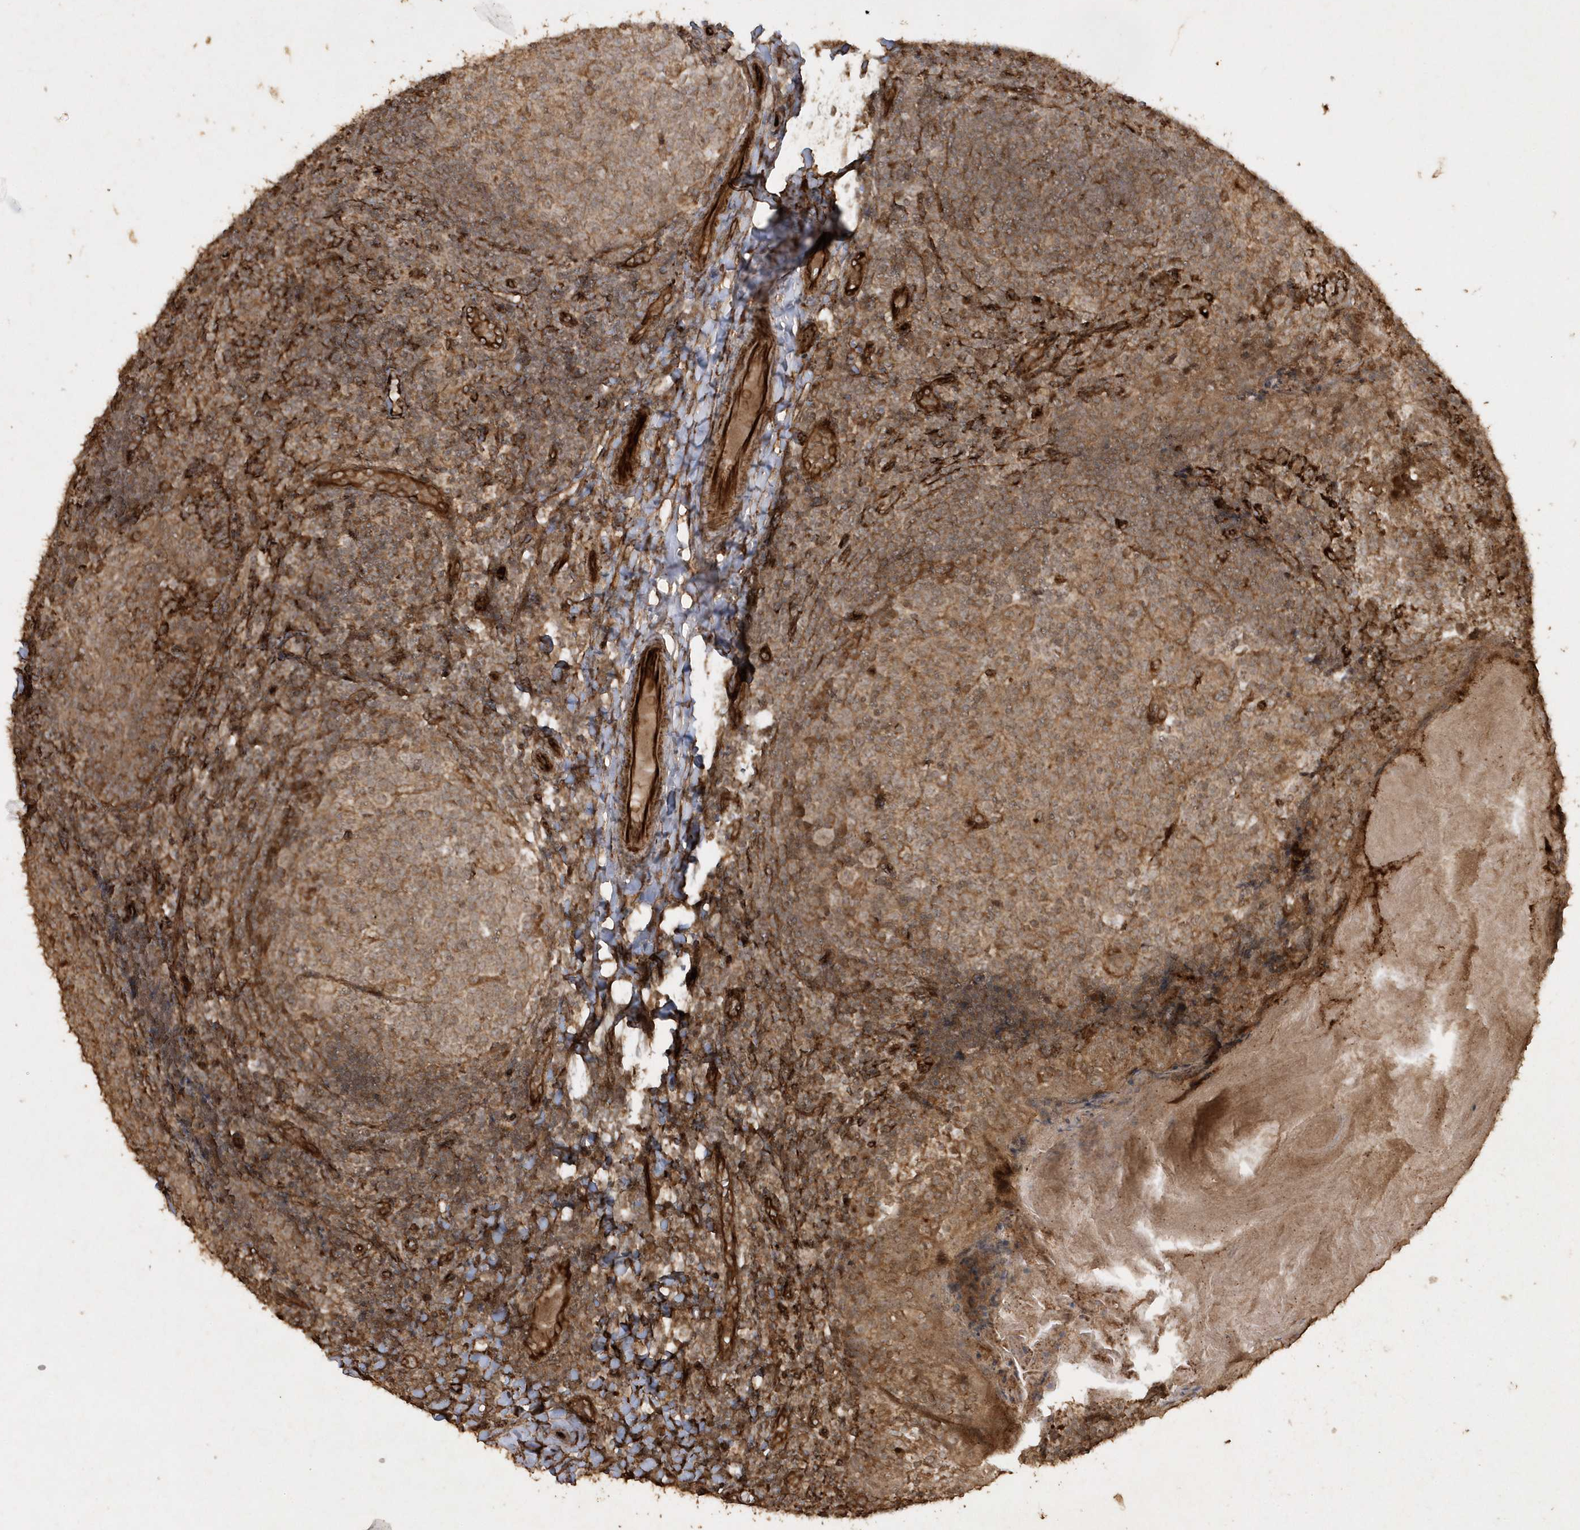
{"staining": {"intensity": "moderate", "quantity": ">75%", "location": "cytoplasmic/membranous"}, "tissue": "tonsil", "cell_type": "Germinal center cells", "image_type": "normal", "snomed": [{"axis": "morphology", "description": "Normal tissue, NOS"}, {"axis": "topography", "description": "Tonsil"}], "caption": "Protein expression analysis of unremarkable human tonsil reveals moderate cytoplasmic/membranous staining in about >75% of germinal center cells. (Brightfield microscopy of DAB IHC at high magnification).", "gene": "AVPI1", "patient": {"sex": "female", "age": 19}}